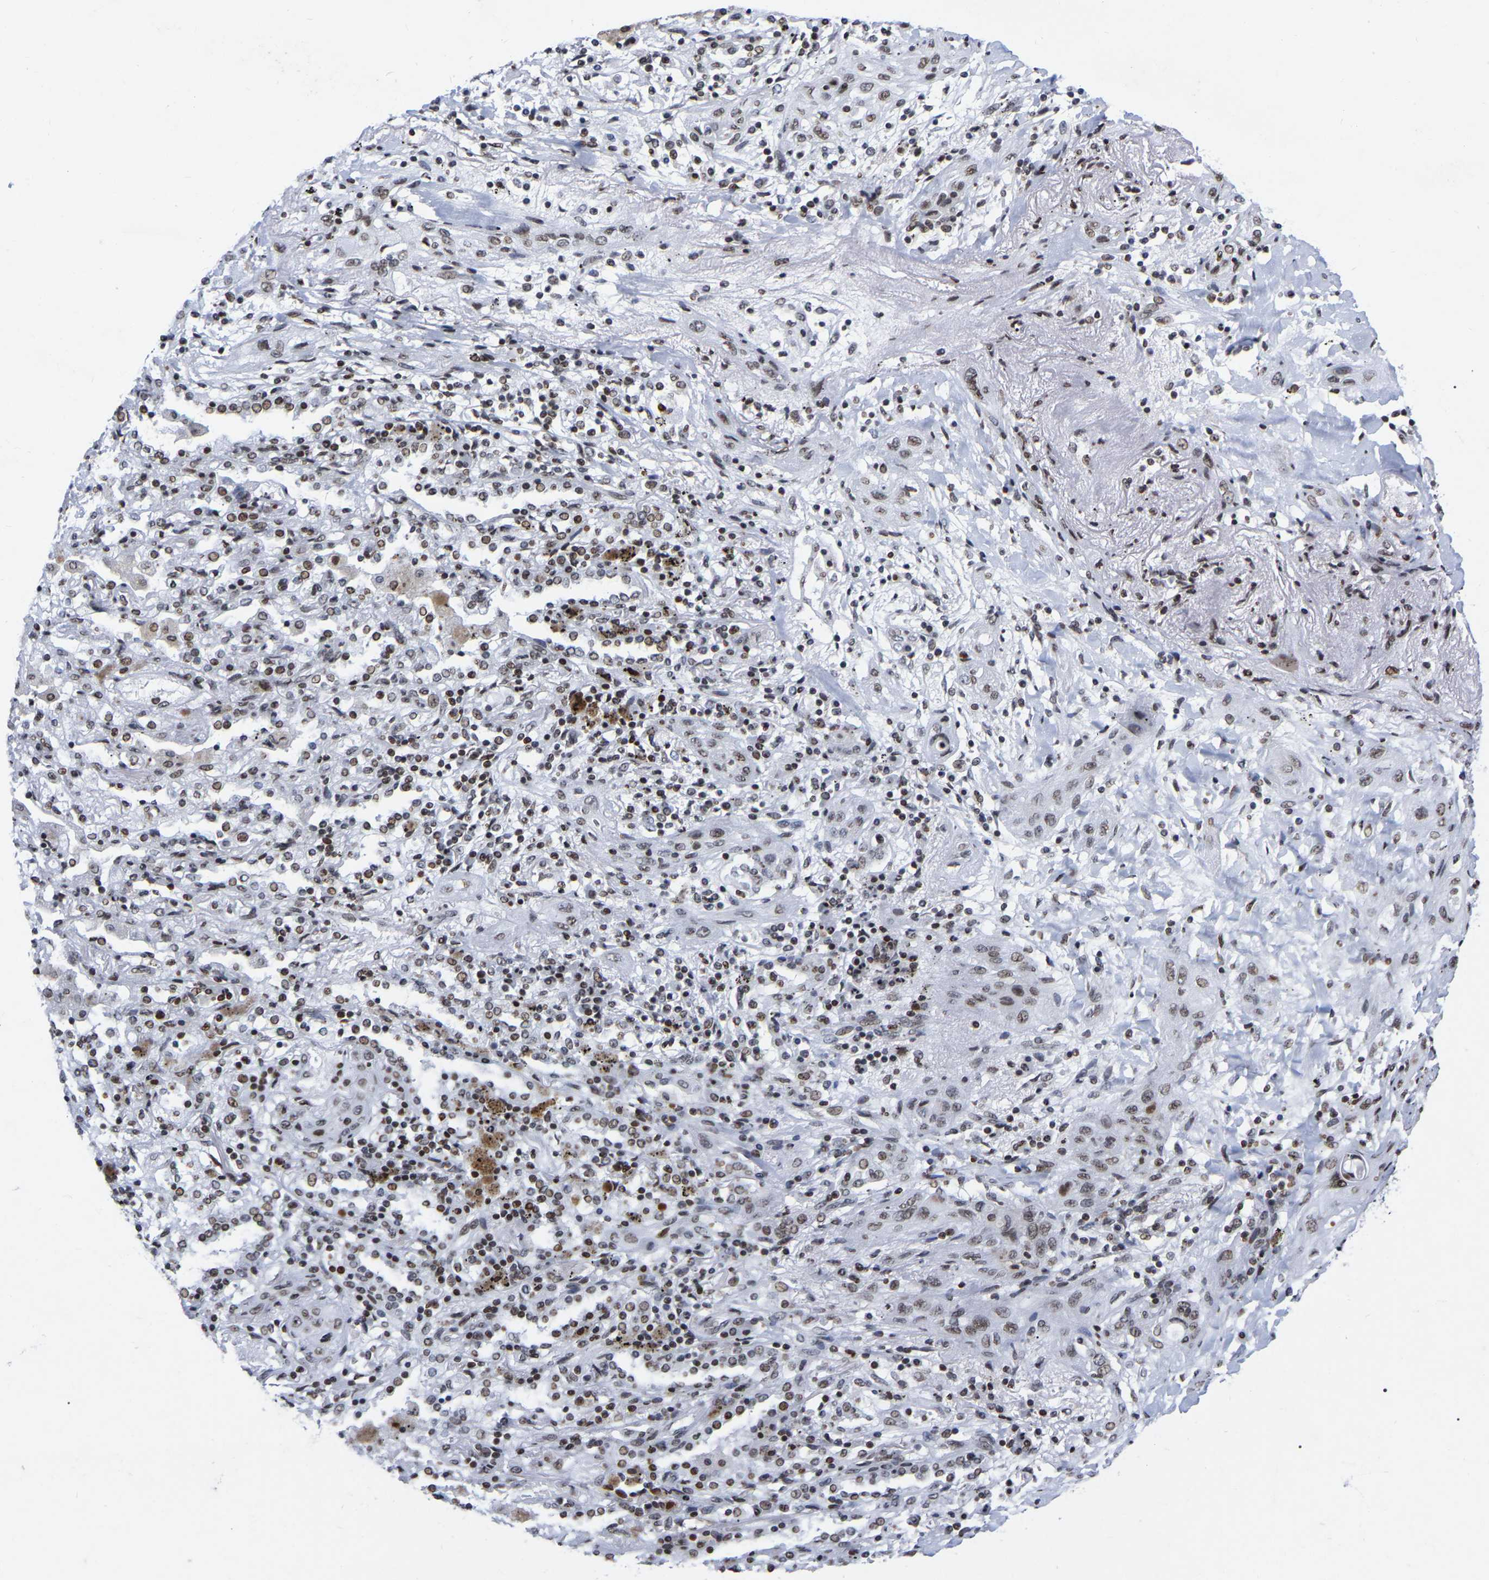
{"staining": {"intensity": "weak", "quantity": ">75%", "location": "nuclear"}, "tissue": "lung cancer", "cell_type": "Tumor cells", "image_type": "cancer", "snomed": [{"axis": "morphology", "description": "Squamous cell carcinoma, NOS"}, {"axis": "topography", "description": "Lung"}], "caption": "Immunohistochemistry (DAB (3,3'-diaminobenzidine)) staining of lung cancer (squamous cell carcinoma) exhibits weak nuclear protein positivity in approximately >75% of tumor cells.", "gene": "PRCC", "patient": {"sex": "female", "age": 47}}